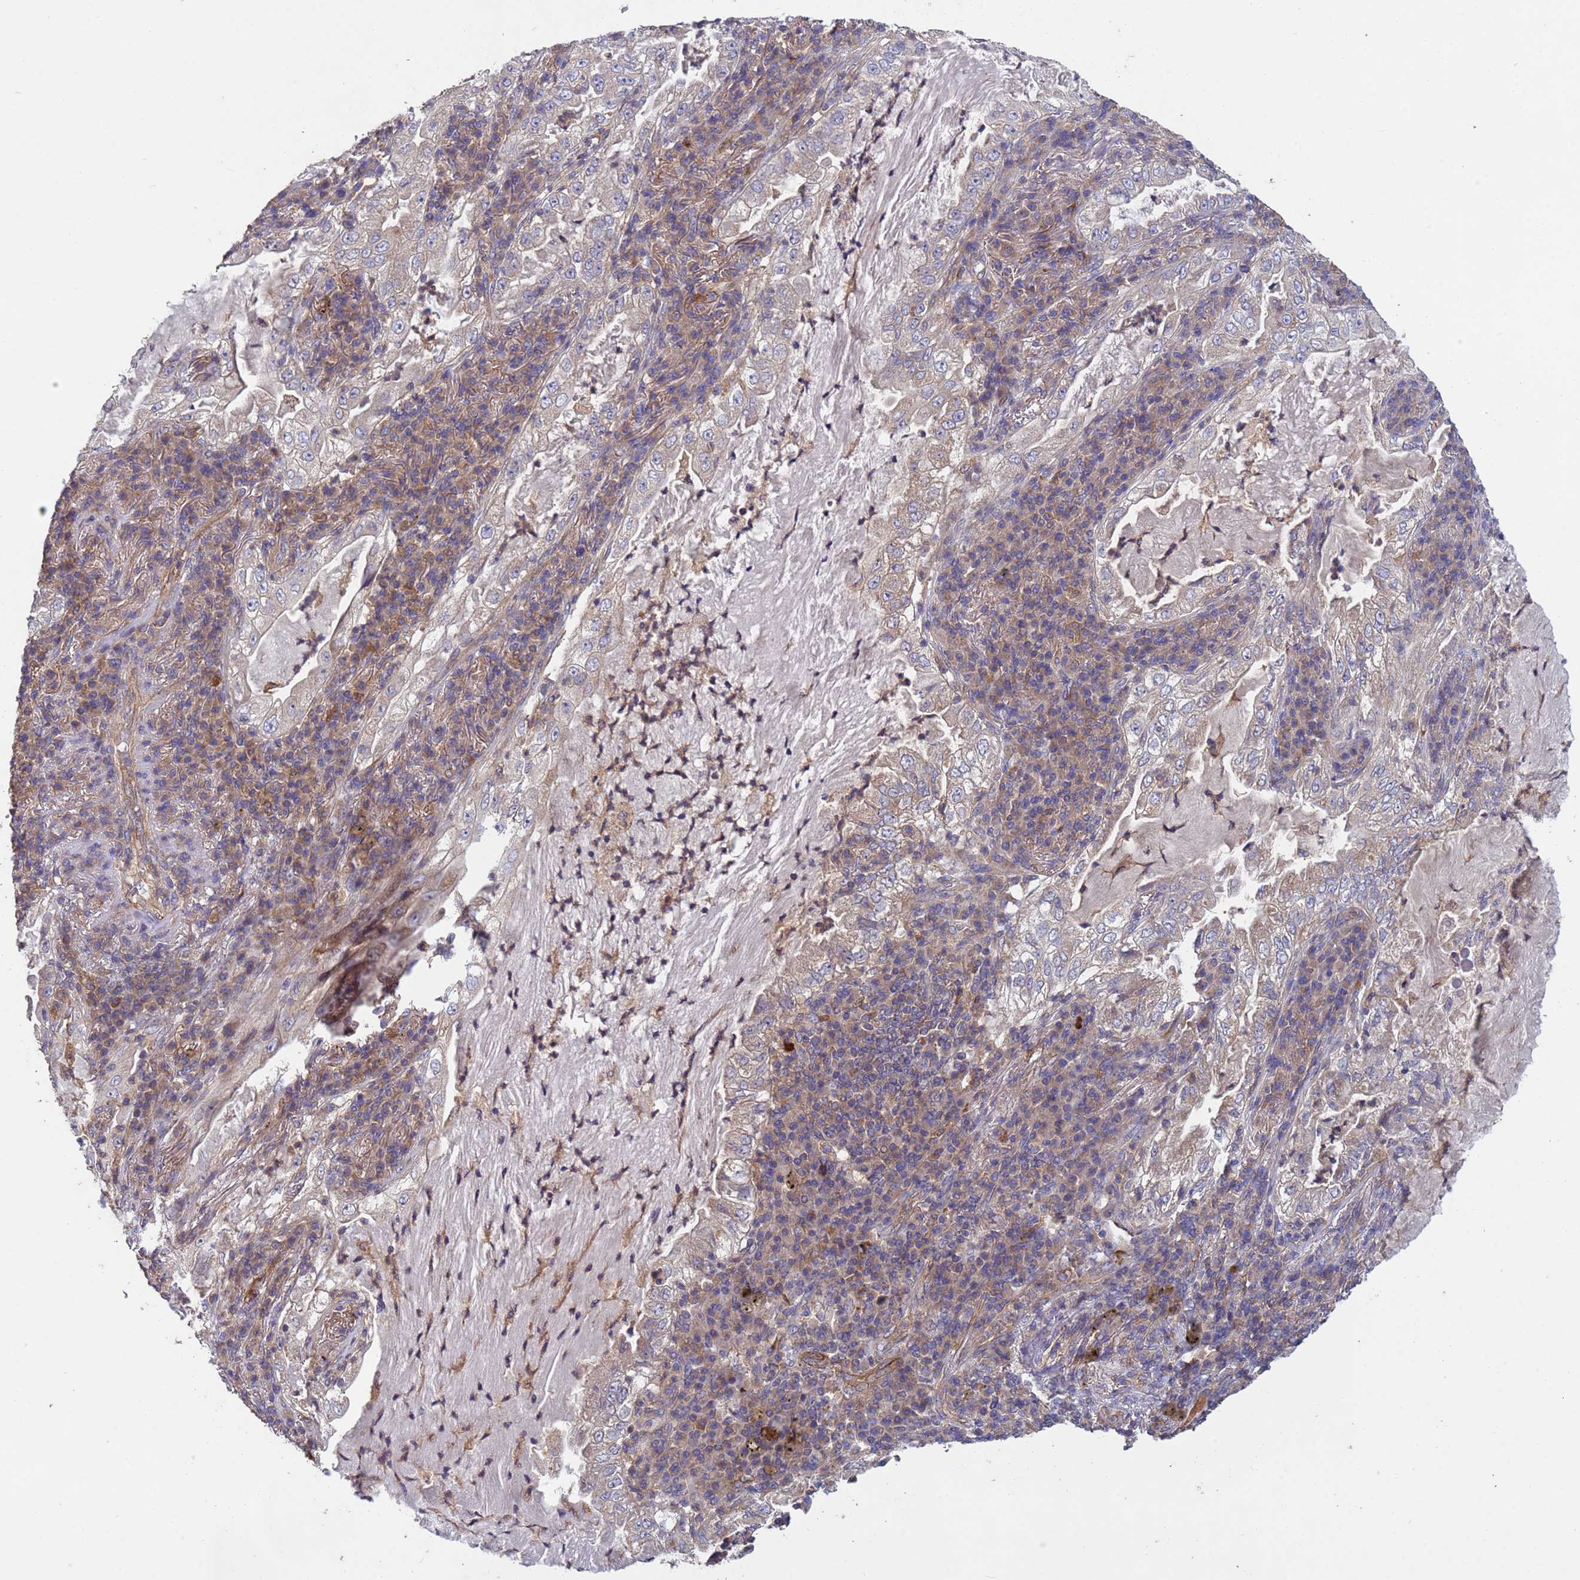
{"staining": {"intensity": "weak", "quantity": "<25%", "location": "cytoplasmic/membranous"}, "tissue": "lung cancer", "cell_type": "Tumor cells", "image_type": "cancer", "snomed": [{"axis": "morphology", "description": "Adenocarcinoma, NOS"}, {"axis": "topography", "description": "Lung"}], "caption": "Immunohistochemistry (IHC) of human lung cancer (adenocarcinoma) reveals no staining in tumor cells. (Stains: DAB (3,3'-diaminobenzidine) IHC with hematoxylin counter stain, Microscopy: brightfield microscopy at high magnification).", "gene": "RAB10", "patient": {"sex": "female", "age": 73}}